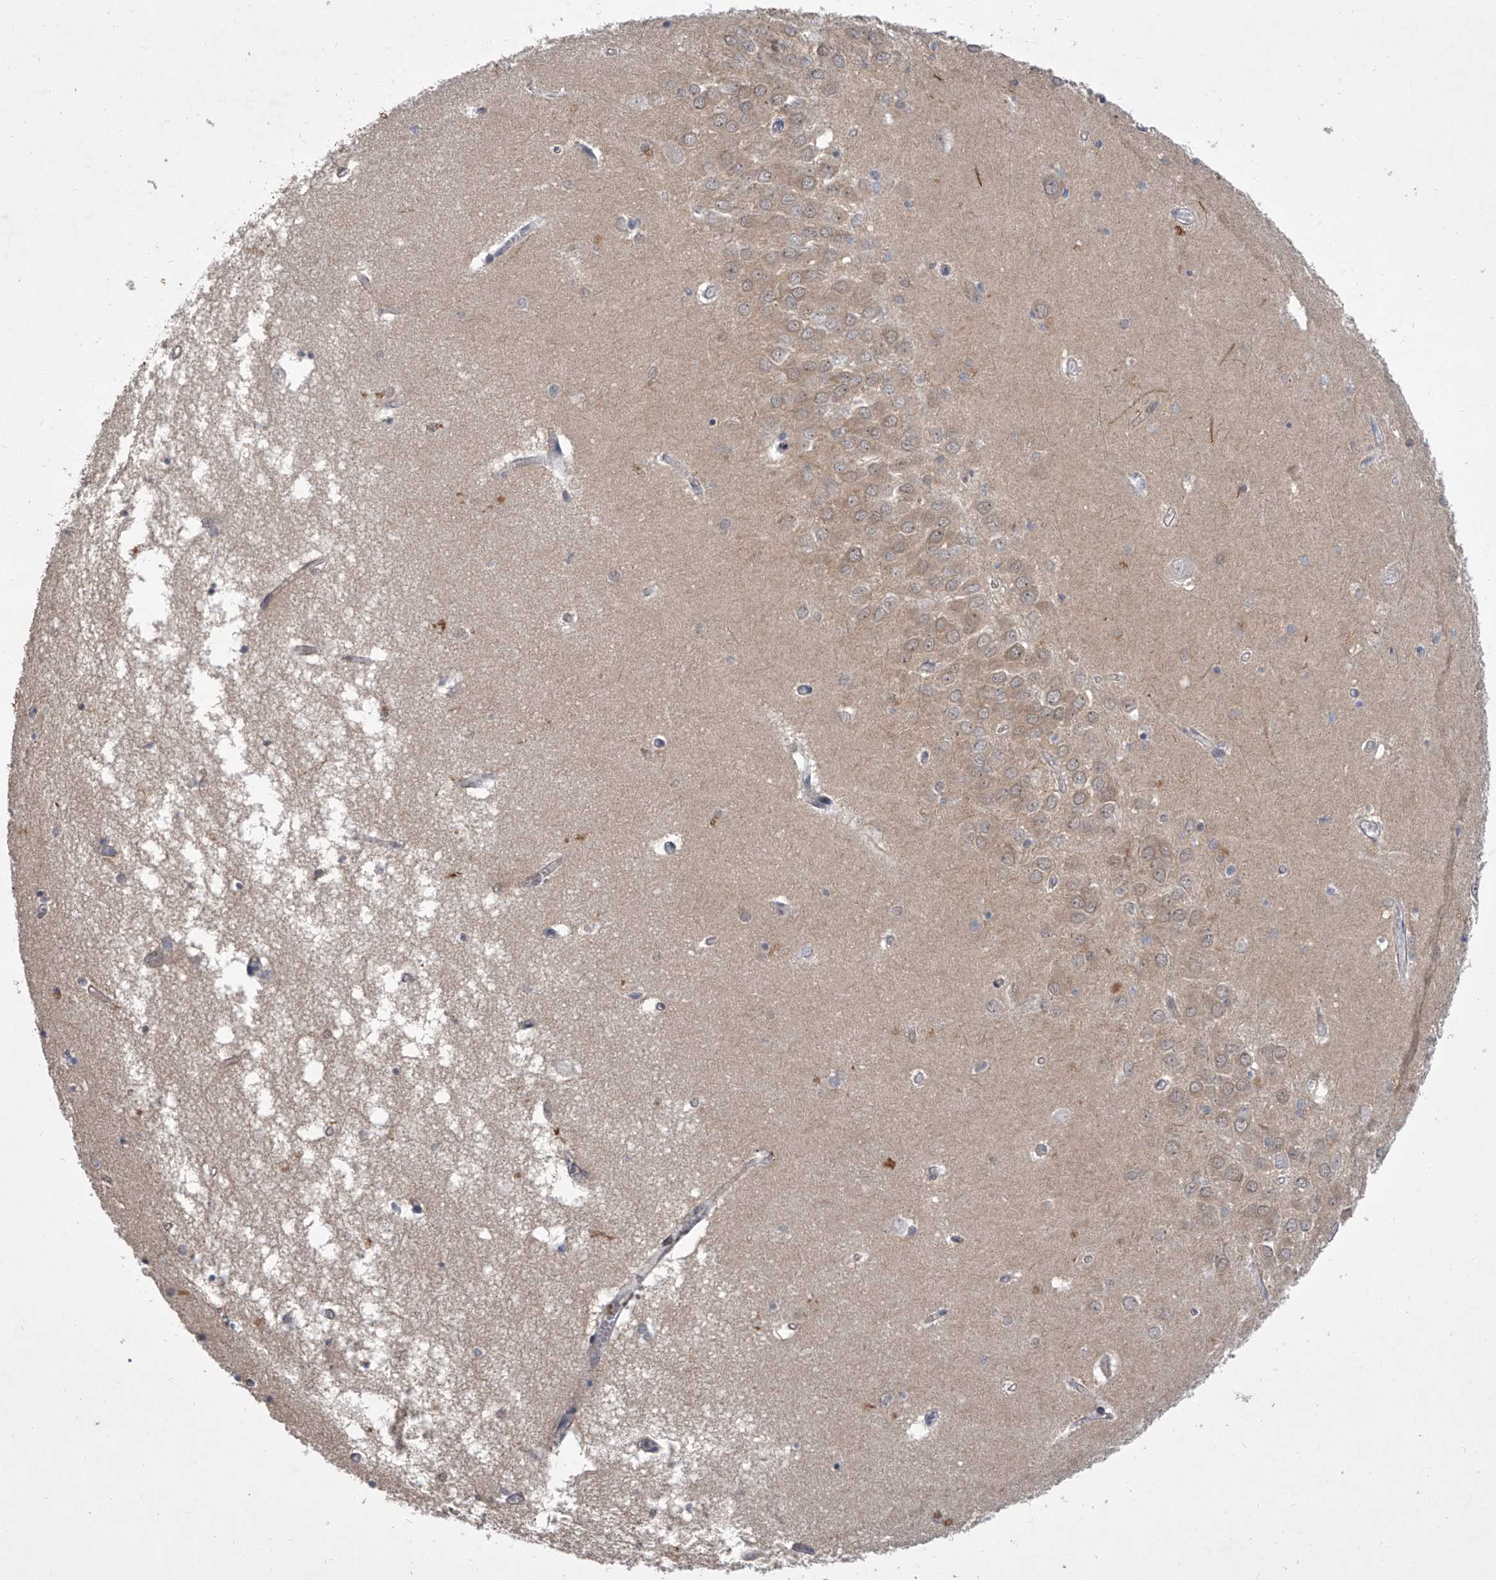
{"staining": {"intensity": "moderate", "quantity": "<25%", "location": "cytoplasmic/membranous"}, "tissue": "hippocampus", "cell_type": "Glial cells", "image_type": "normal", "snomed": [{"axis": "morphology", "description": "Normal tissue, NOS"}, {"axis": "topography", "description": "Hippocampus"}], "caption": "Immunohistochemistry (IHC) staining of normal hippocampus, which displays low levels of moderate cytoplasmic/membranous staining in about <25% of glial cells indicating moderate cytoplasmic/membranous protein staining. The staining was performed using DAB (3,3'-diaminobenzidine) (brown) for protein detection and nuclei were counterstained in hematoxylin (blue).", "gene": "BHLHE23", "patient": {"sex": "male", "age": 70}}